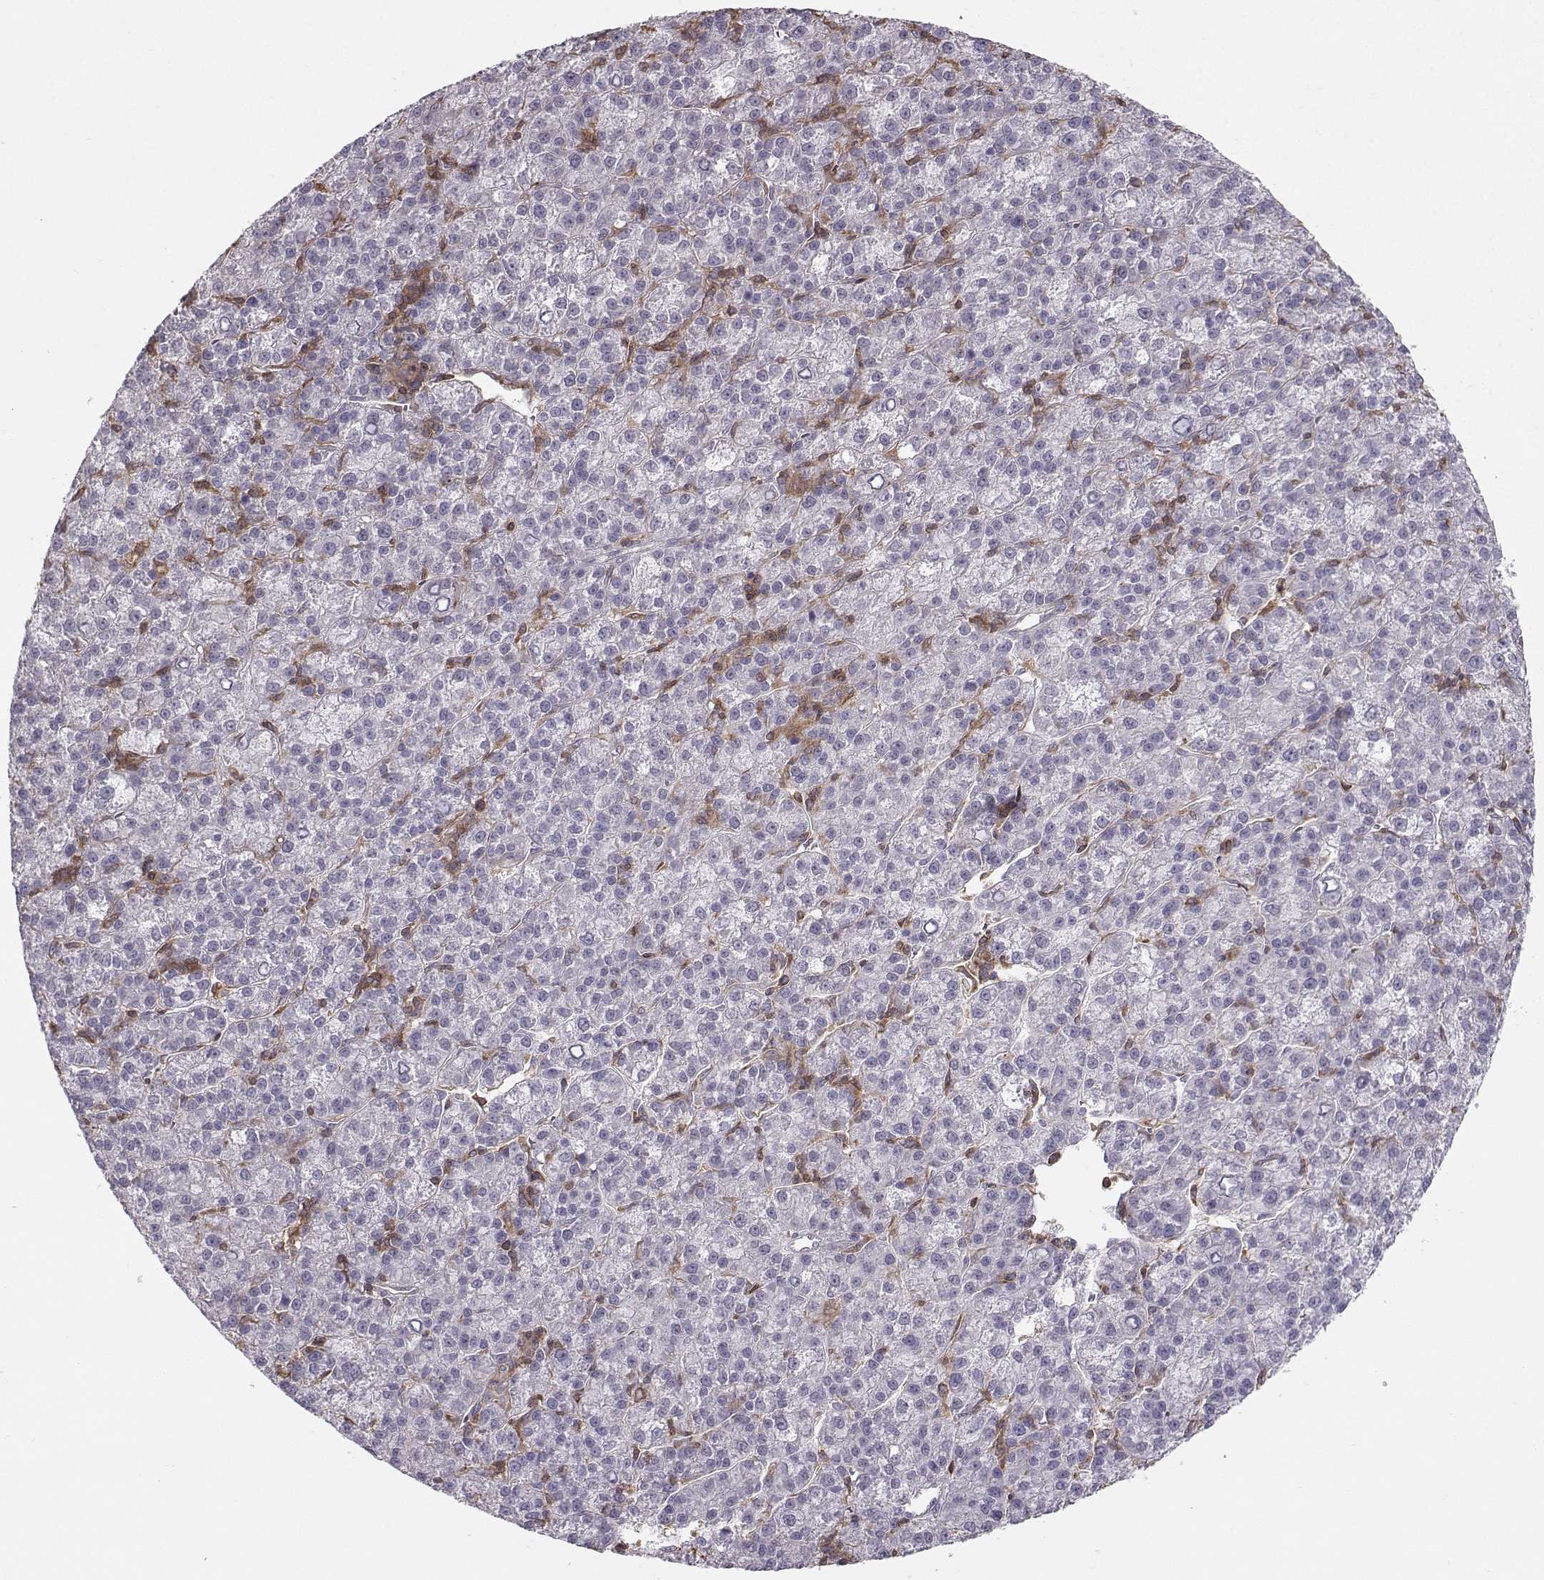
{"staining": {"intensity": "negative", "quantity": "none", "location": "none"}, "tissue": "liver cancer", "cell_type": "Tumor cells", "image_type": "cancer", "snomed": [{"axis": "morphology", "description": "Carcinoma, Hepatocellular, NOS"}, {"axis": "topography", "description": "Liver"}], "caption": "Tumor cells are negative for brown protein staining in liver cancer.", "gene": "ZBTB32", "patient": {"sex": "female", "age": 60}}